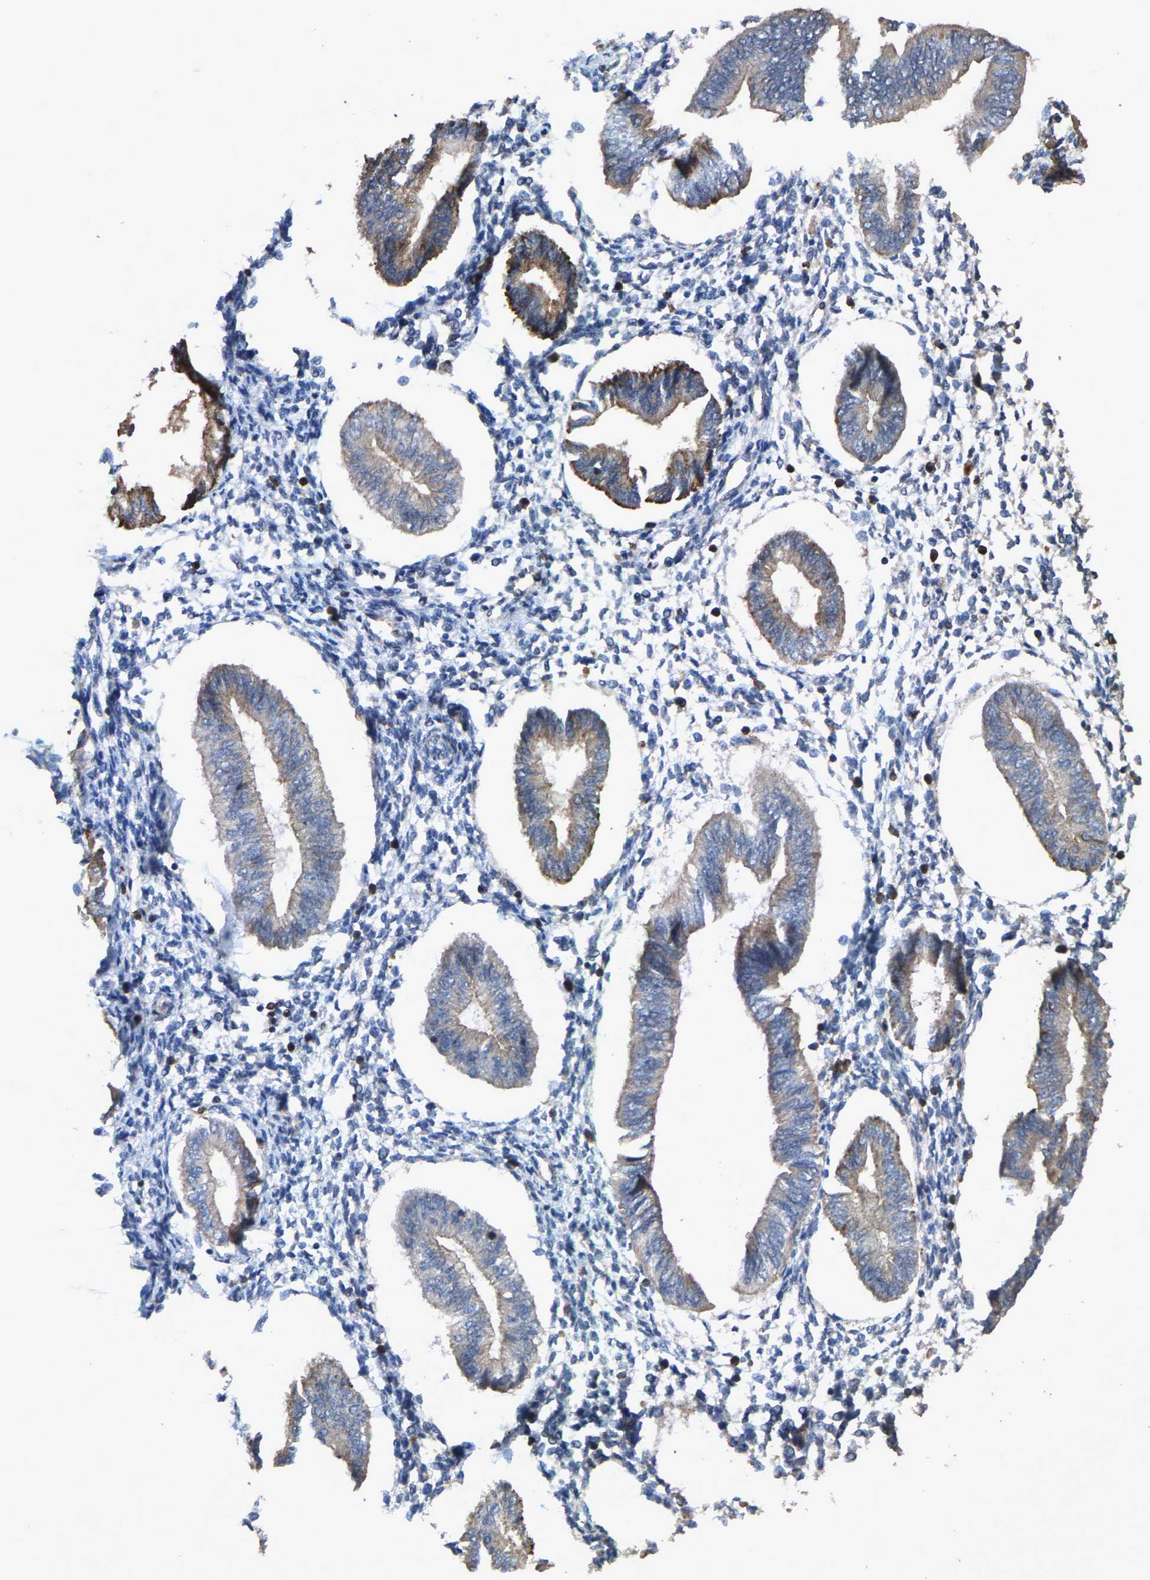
{"staining": {"intensity": "negative", "quantity": "none", "location": "none"}, "tissue": "endometrium", "cell_type": "Cells in endometrial stroma", "image_type": "normal", "snomed": [{"axis": "morphology", "description": "Normal tissue, NOS"}, {"axis": "topography", "description": "Endometrium"}], "caption": "There is no significant expression in cells in endometrial stroma of endometrium. (Immunohistochemistry (ihc), brightfield microscopy, high magnification).", "gene": "TDRKH", "patient": {"sex": "female", "age": 50}}